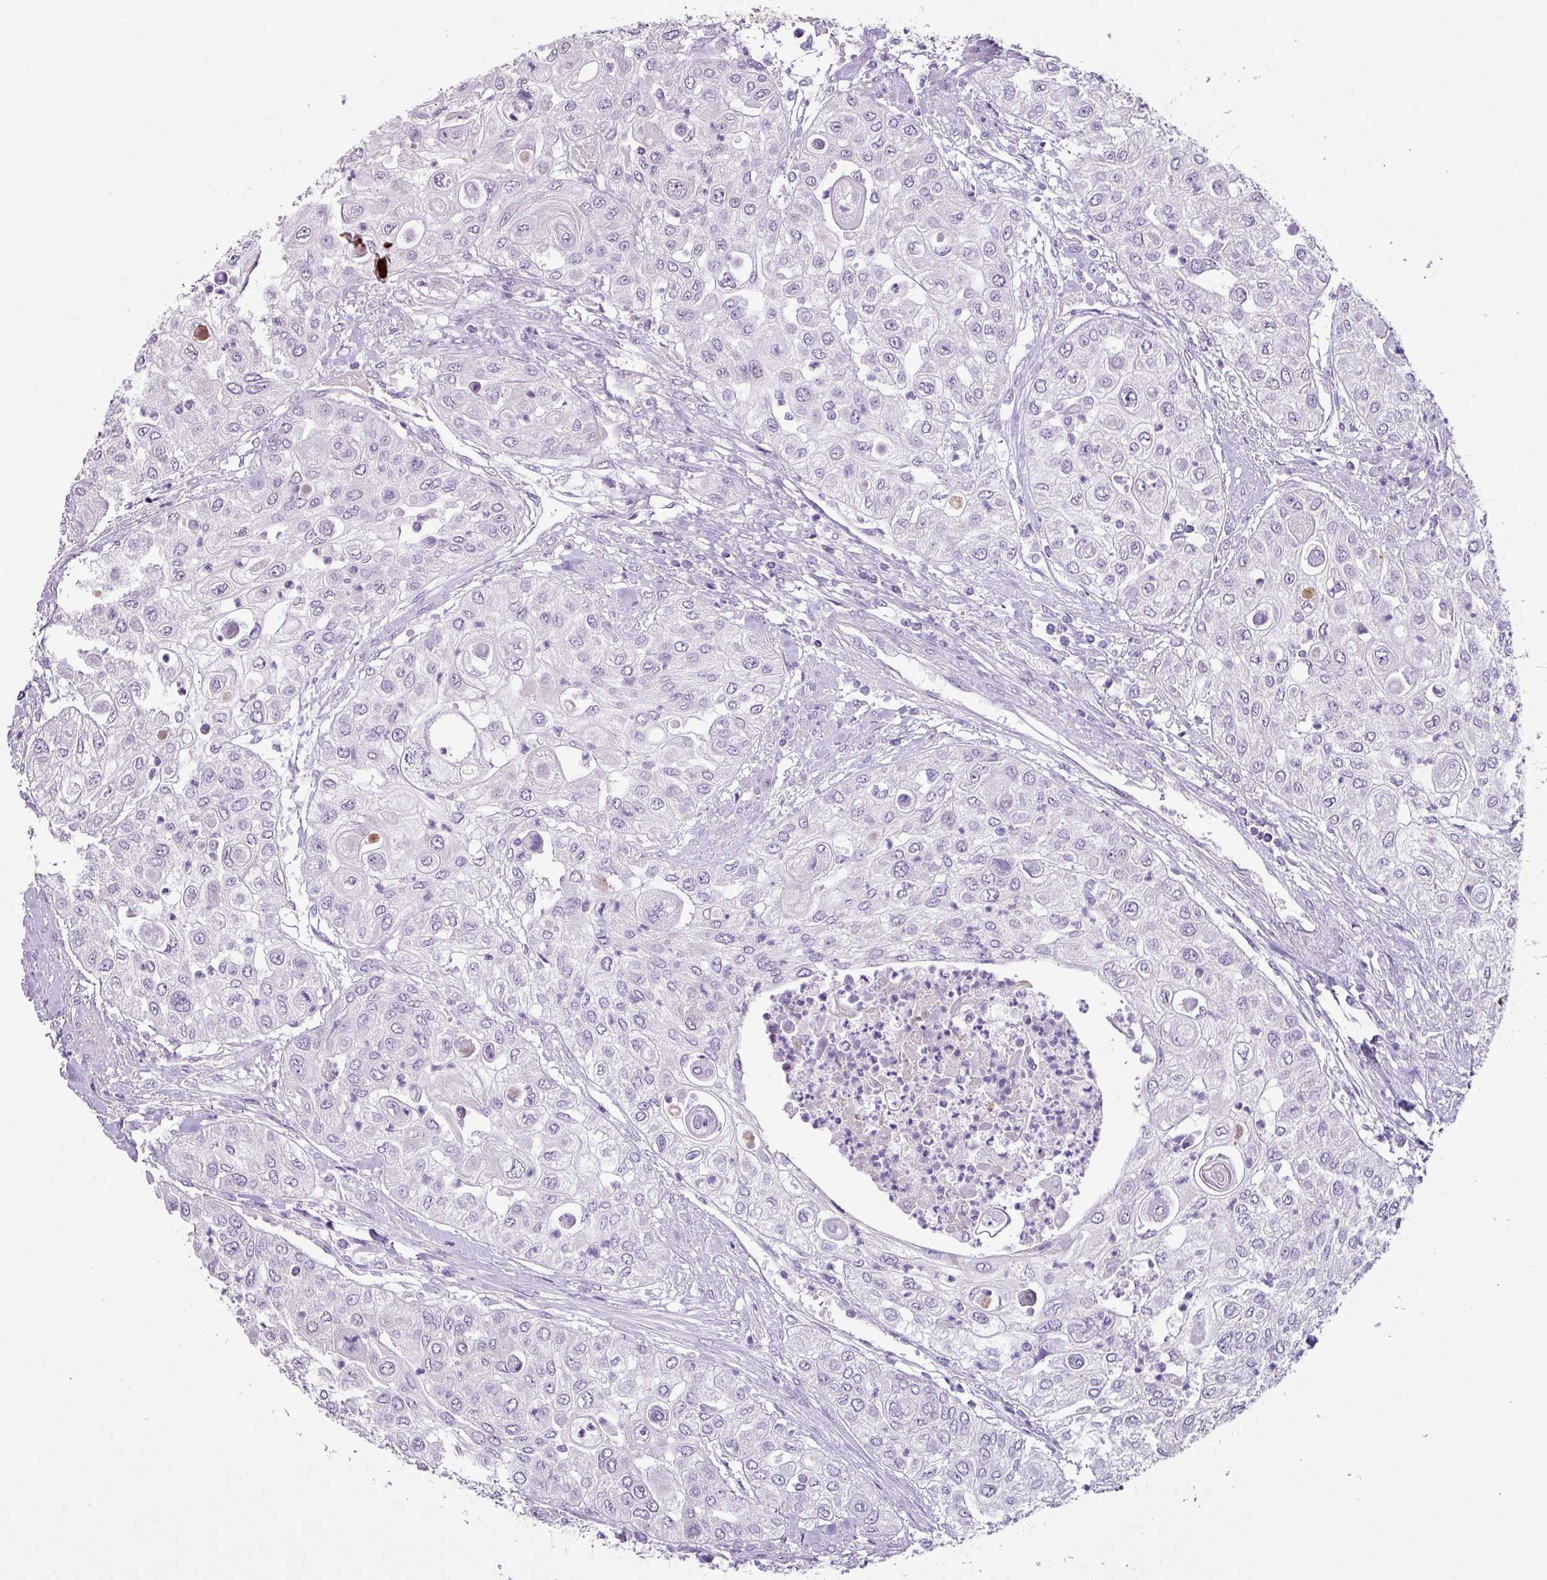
{"staining": {"intensity": "negative", "quantity": "none", "location": "none"}, "tissue": "urothelial cancer", "cell_type": "Tumor cells", "image_type": "cancer", "snomed": [{"axis": "morphology", "description": "Urothelial carcinoma, High grade"}, {"axis": "topography", "description": "Urinary bladder"}], "caption": "Urothelial cancer was stained to show a protein in brown. There is no significant expression in tumor cells.", "gene": "TTLL12", "patient": {"sex": "female", "age": 79}}